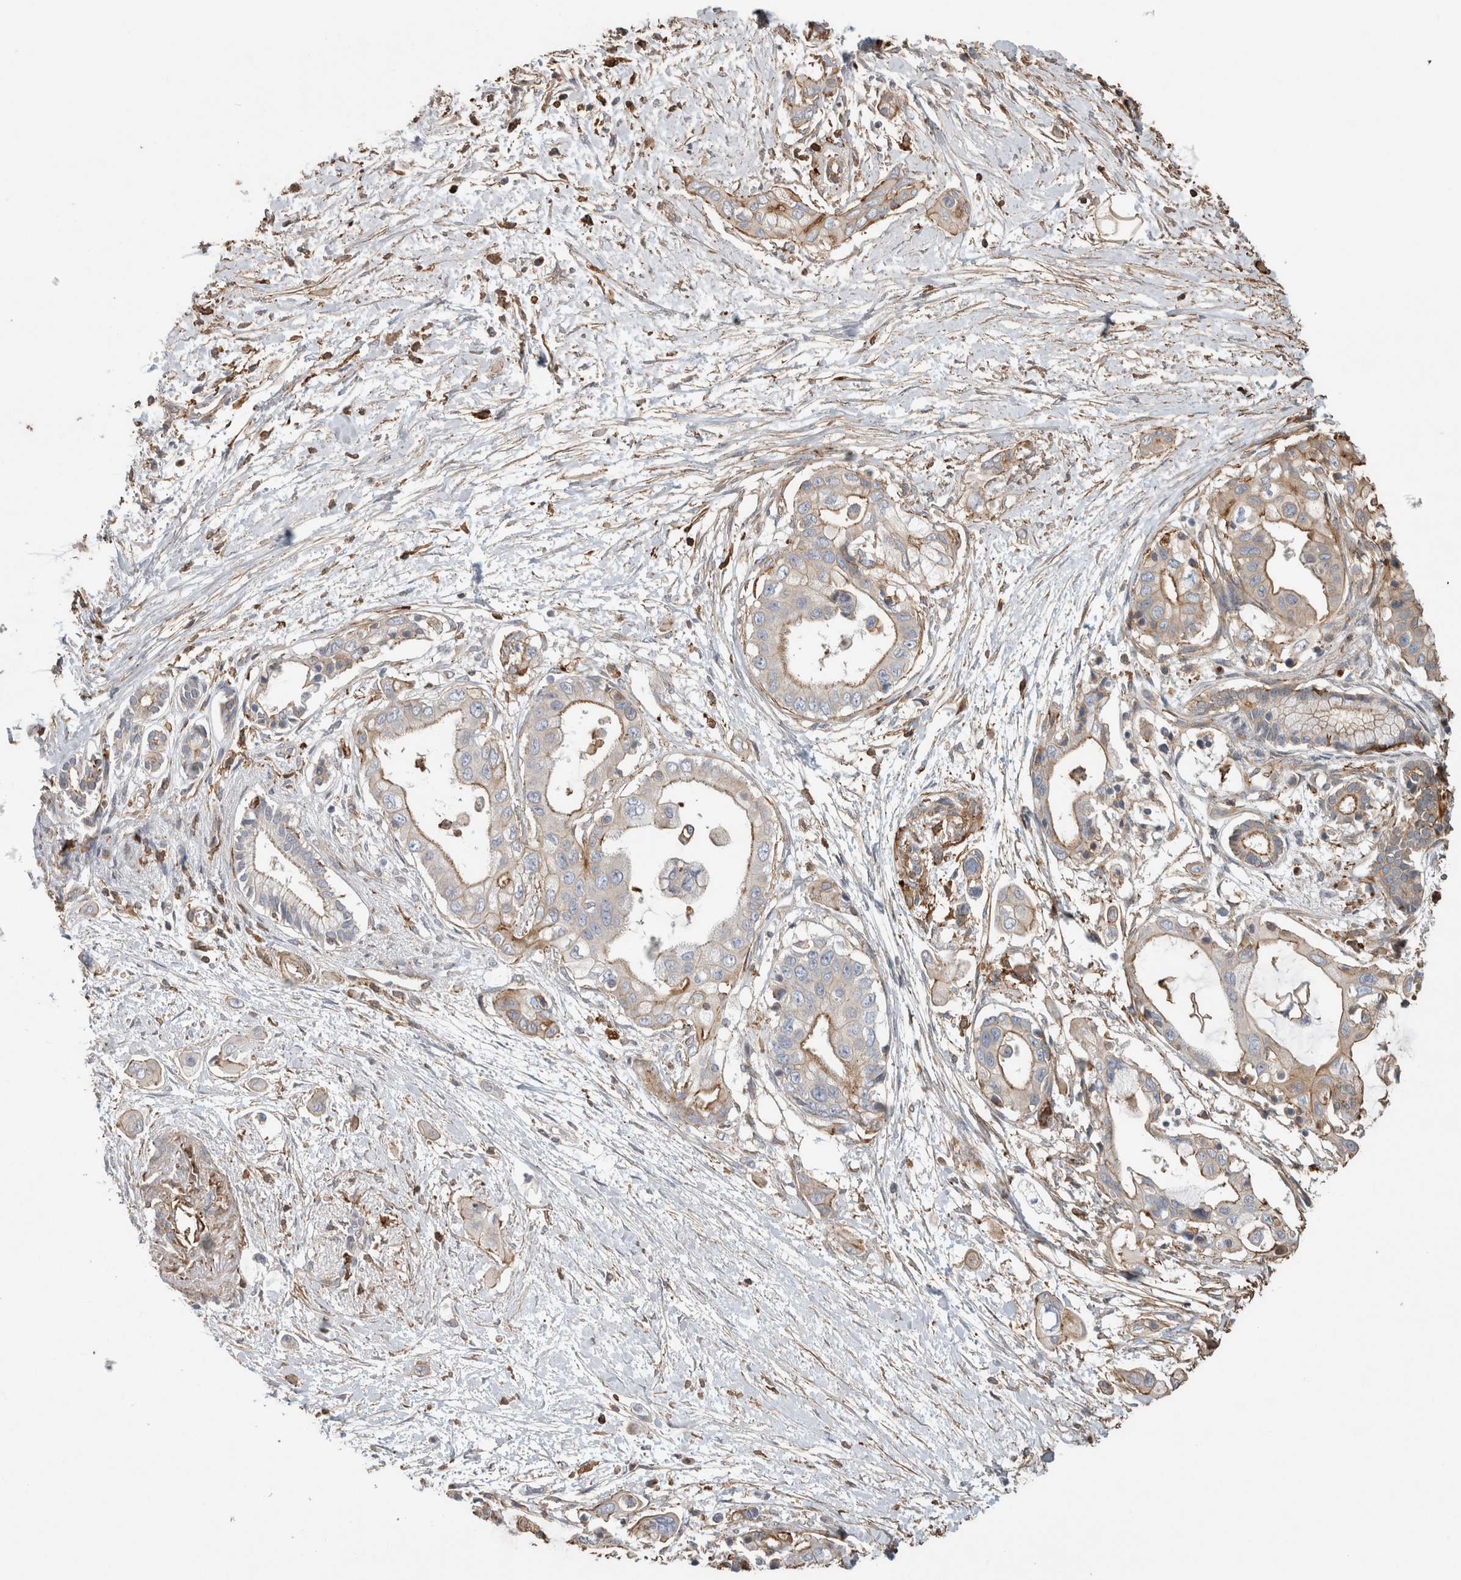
{"staining": {"intensity": "moderate", "quantity": "25%-75%", "location": "cytoplasmic/membranous"}, "tissue": "pancreatic cancer", "cell_type": "Tumor cells", "image_type": "cancer", "snomed": [{"axis": "morphology", "description": "Adenocarcinoma, NOS"}, {"axis": "topography", "description": "Pancreas"}], "caption": "Pancreatic cancer stained with IHC exhibits moderate cytoplasmic/membranous expression in about 25%-75% of tumor cells.", "gene": "GPER1", "patient": {"sex": "male", "age": 59}}